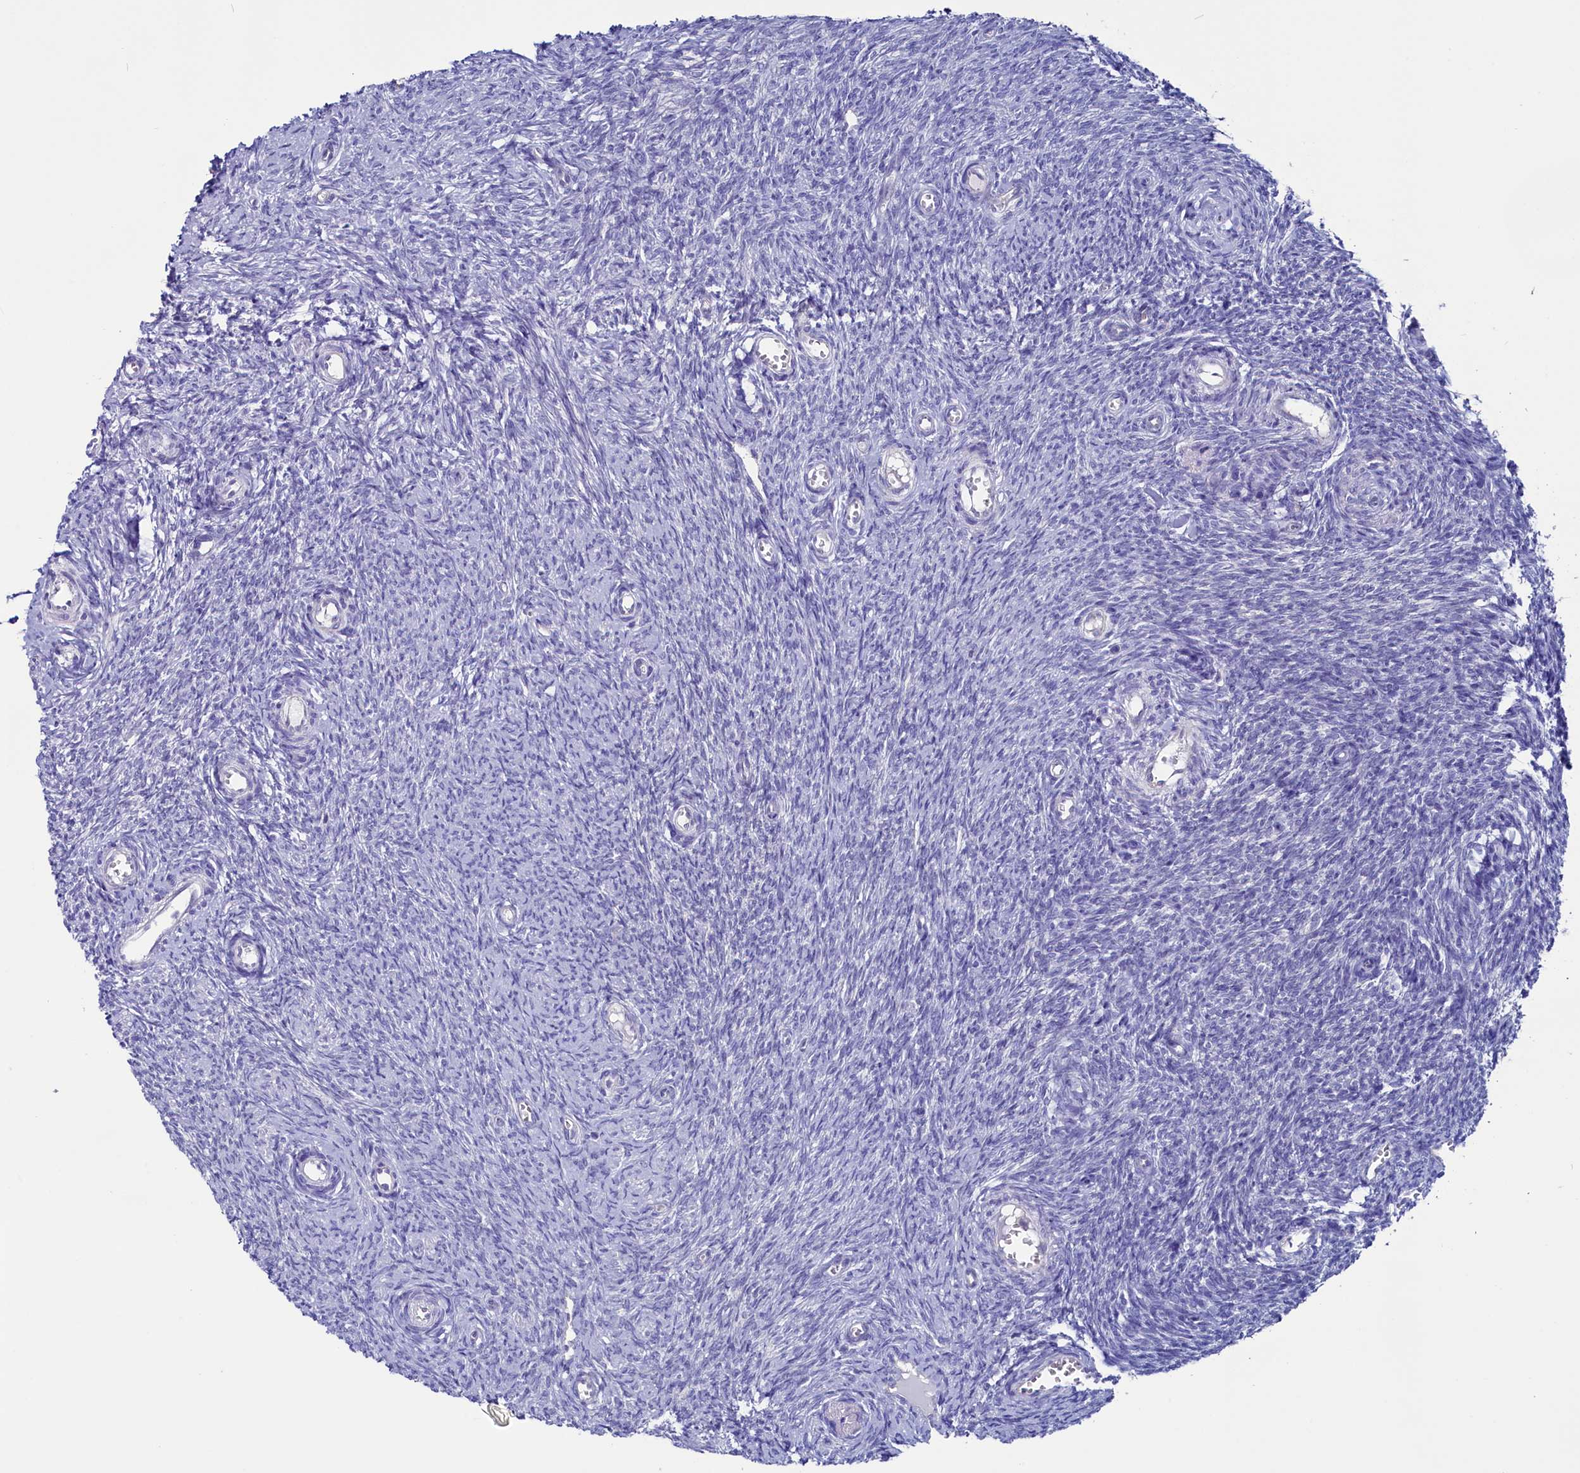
{"staining": {"intensity": "moderate", "quantity": ">75%", "location": "cytoplasmic/membranous"}, "tissue": "ovary", "cell_type": "Follicle cells", "image_type": "normal", "snomed": [{"axis": "morphology", "description": "Normal tissue, NOS"}, {"axis": "topography", "description": "Ovary"}], "caption": "A brown stain highlights moderate cytoplasmic/membranous staining of a protein in follicle cells of normal human ovary.", "gene": "CIAPIN1", "patient": {"sex": "female", "age": 44}}